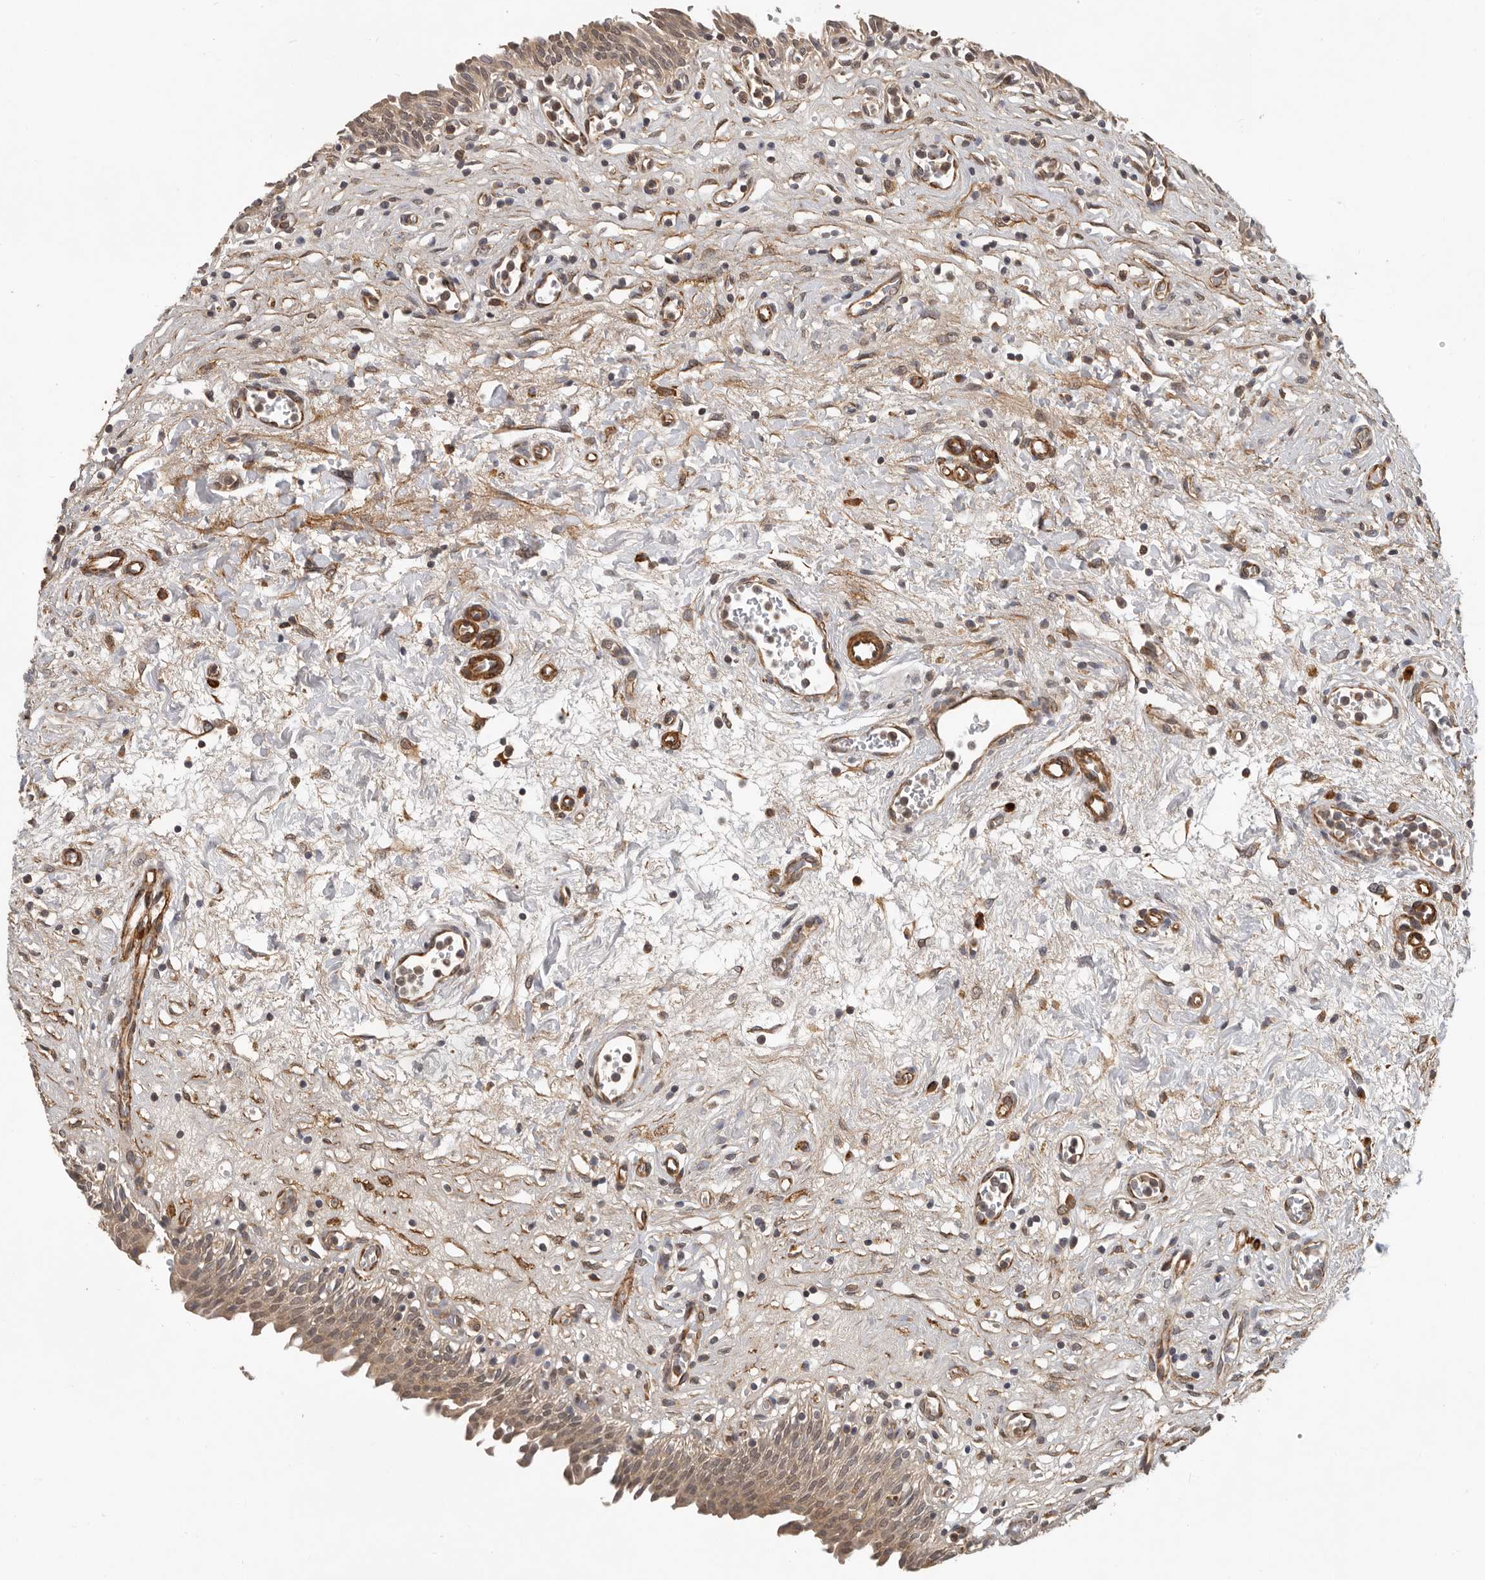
{"staining": {"intensity": "weak", "quantity": ">75%", "location": "cytoplasmic/membranous"}, "tissue": "urinary bladder", "cell_type": "Urothelial cells", "image_type": "normal", "snomed": [{"axis": "morphology", "description": "Urothelial carcinoma, High grade"}, {"axis": "topography", "description": "Urinary bladder"}], "caption": "An image of human urinary bladder stained for a protein reveals weak cytoplasmic/membranous brown staining in urothelial cells.", "gene": "RNF157", "patient": {"sex": "male", "age": 46}}